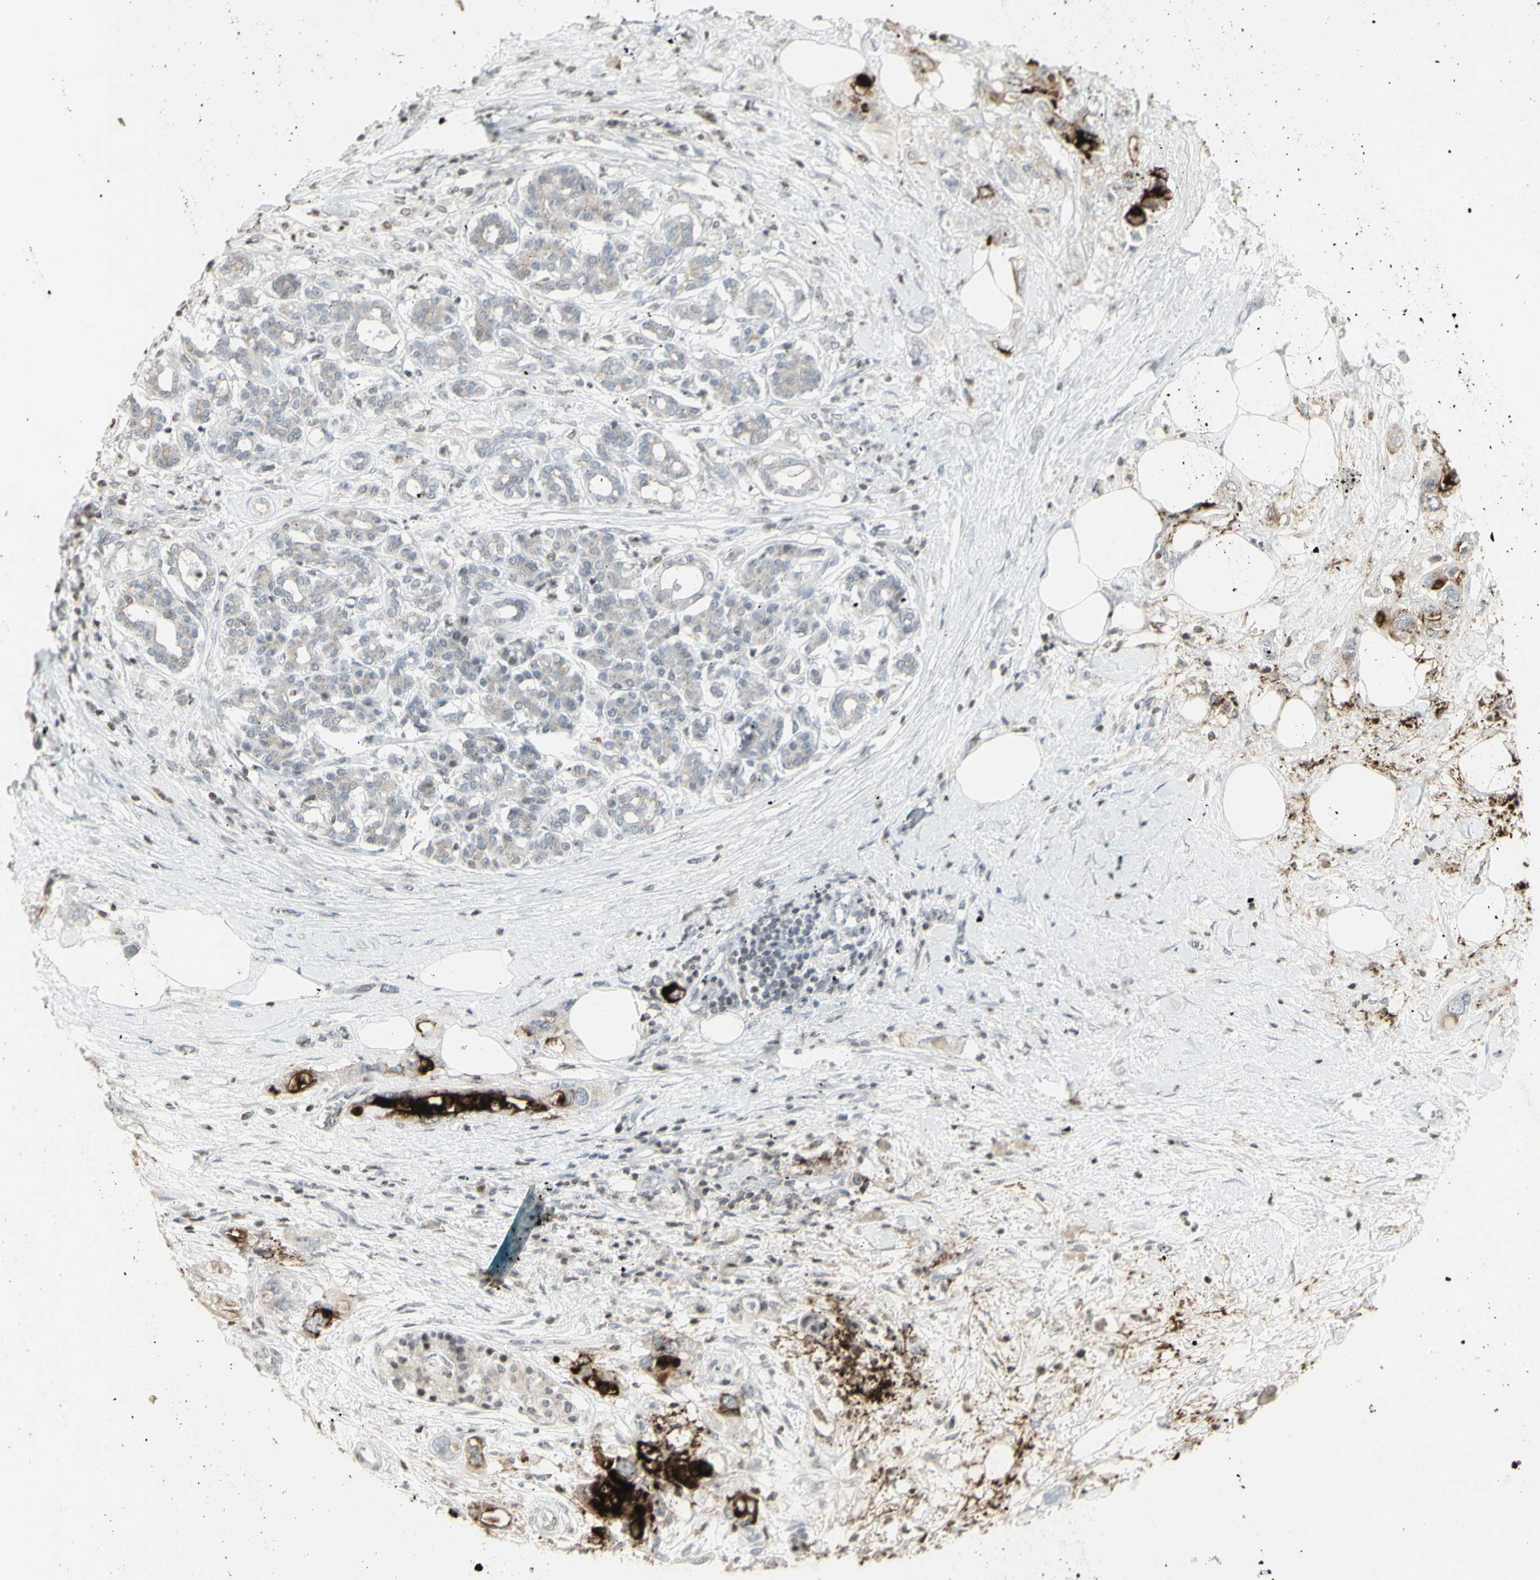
{"staining": {"intensity": "negative", "quantity": "none", "location": "none"}, "tissue": "pancreatic cancer", "cell_type": "Tumor cells", "image_type": "cancer", "snomed": [{"axis": "morphology", "description": "Adenocarcinoma, NOS"}, {"axis": "topography", "description": "Pancreas"}], "caption": "Pancreatic cancer (adenocarcinoma) stained for a protein using IHC displays no staining tumor cells.", "gene": "MUC5AC", "patient": {"sex": "female", "age": 56}}